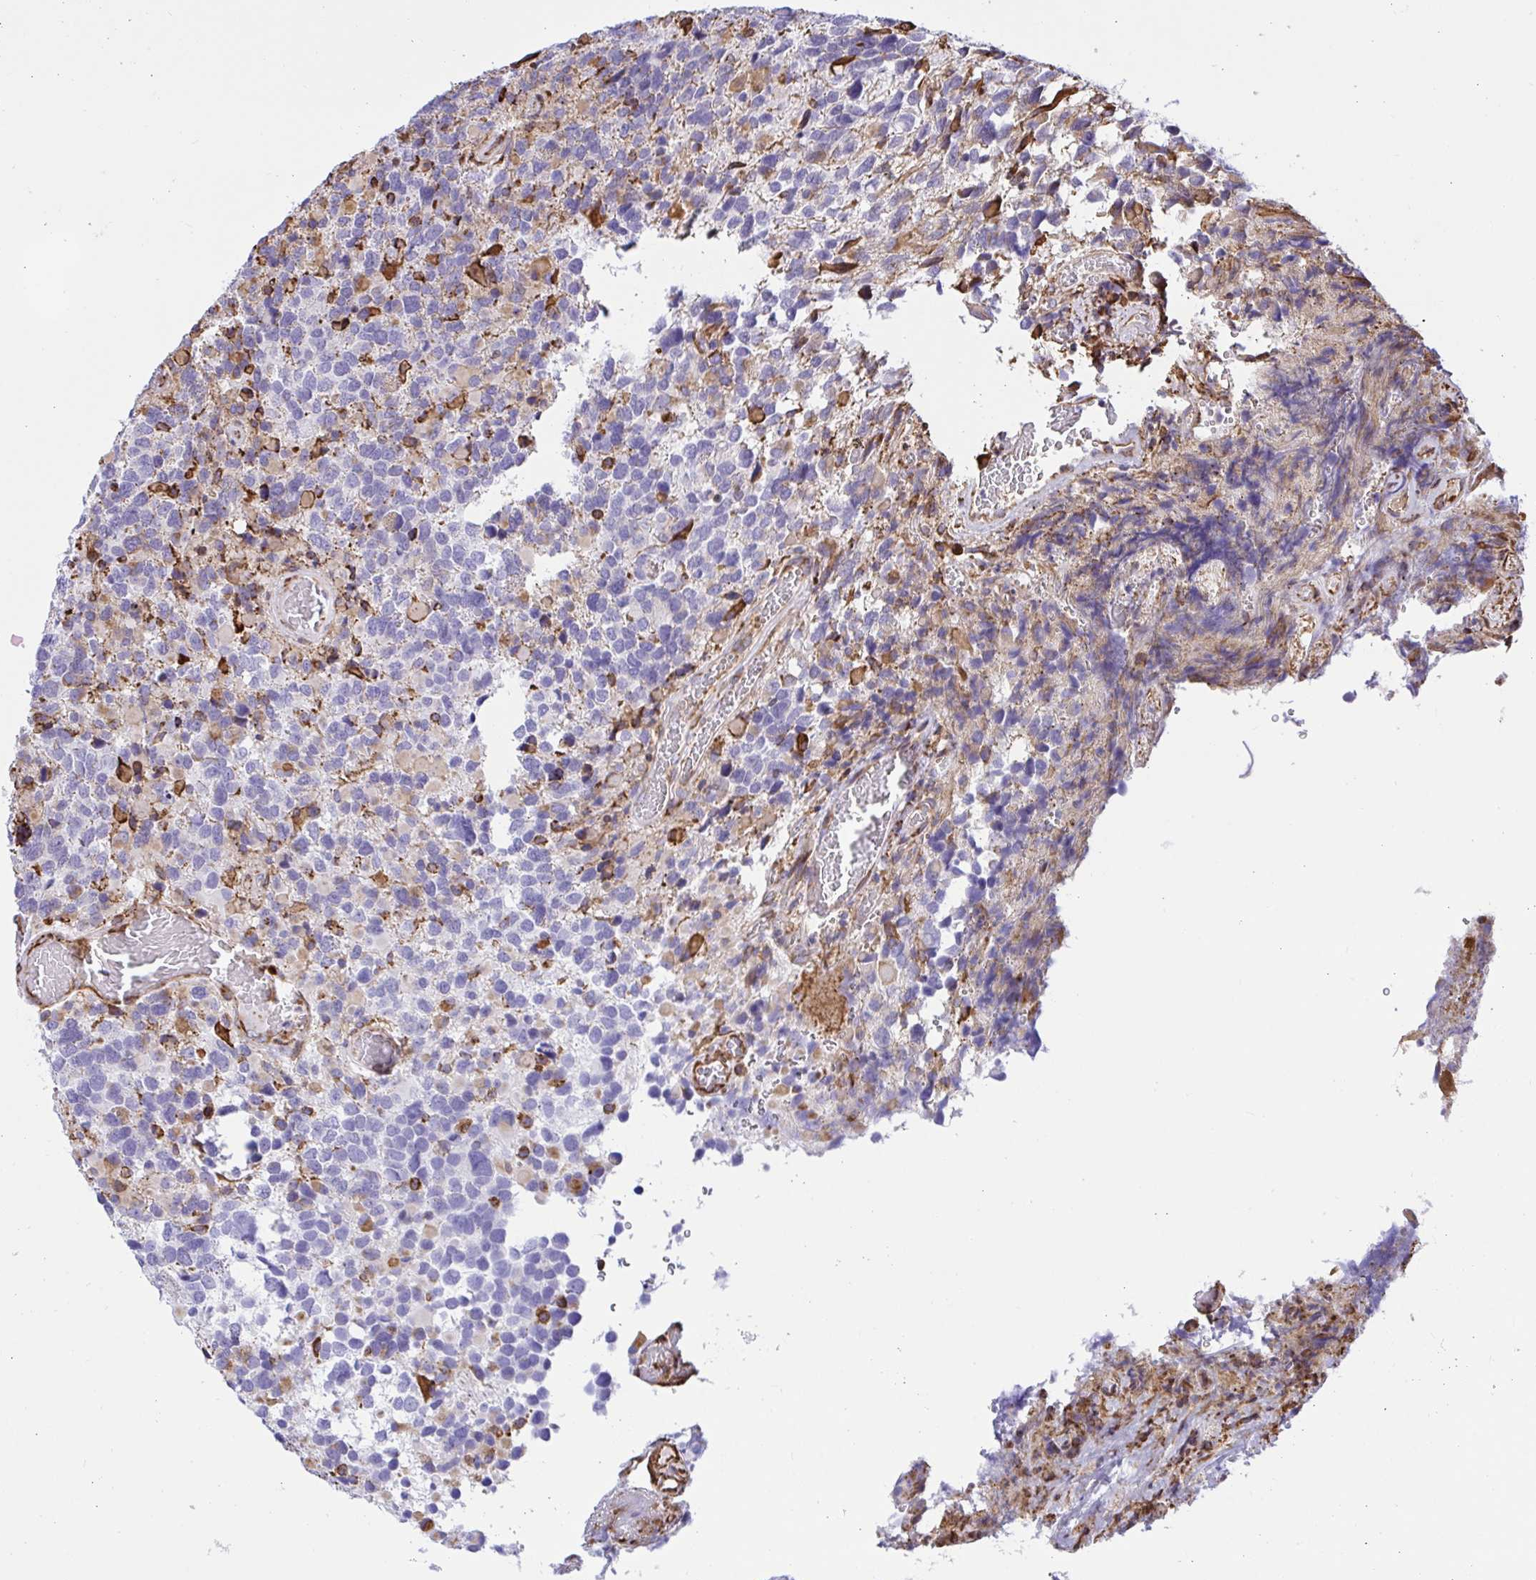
{"staining": {"intensity": "moderate", "quantity": "<25%", "location": "cytoplasmic/membranous"}, "tissue": "glioma", "cell_type": "Tumor cells", "image_type": "cancer", "snomed": [{"axis": "morphology", "description": "Glioma, malignant, High grade"}, {"axis": "topography", "description": "Brain"}], "caption": "Immunohistochemistry (IHC) of malignant high-grade glioma shows low levels of moderate cytoplasmic/membranous expression in about <25% of tumor cells.", "gene": "CLGN", "patient": {"sex": "female", "age": 40}}